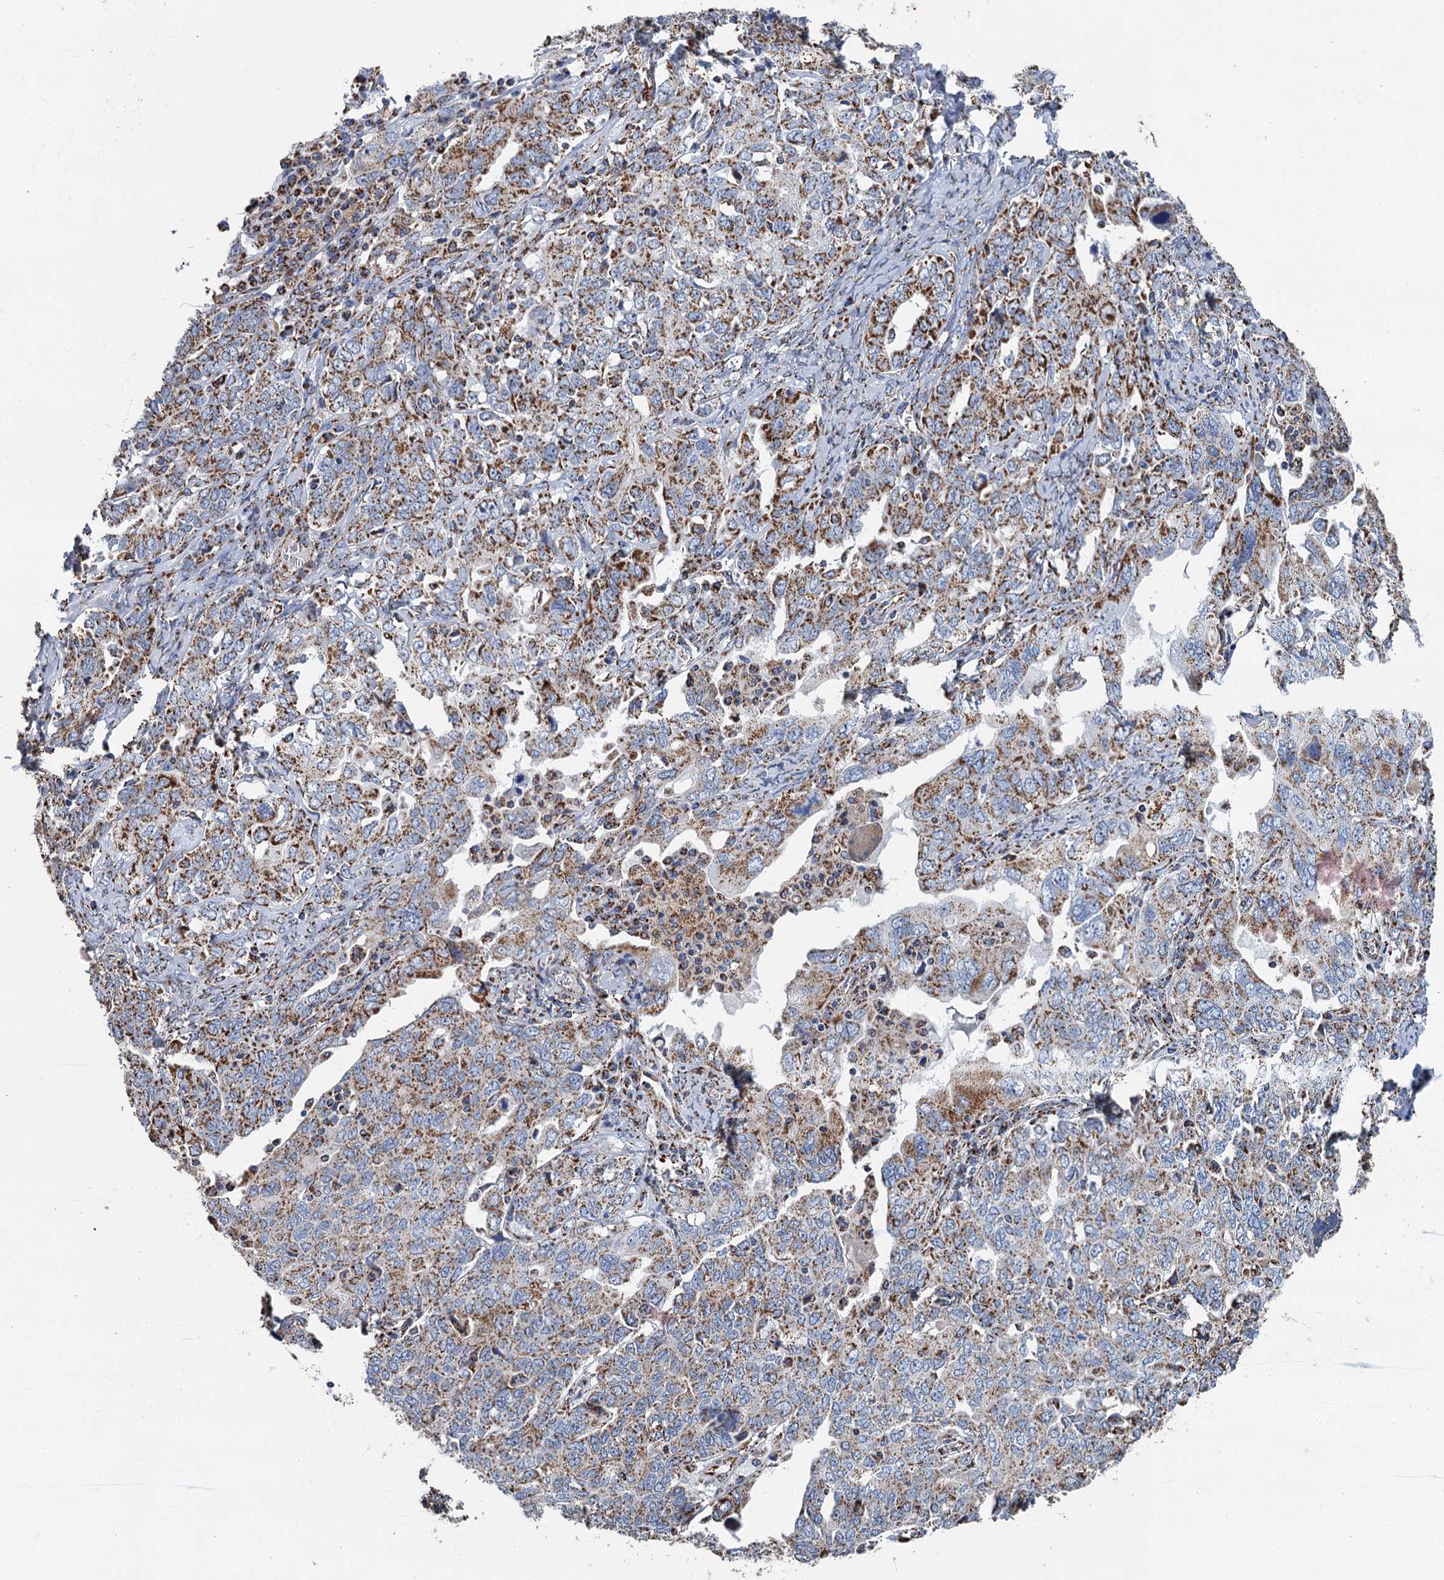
{"staining": {"intensity": "moderate", "quantity": ">75%", "location": "cytoplasmic/membranous"}, "tissue": "ovarian cancer", "cell_type": "Tumor cells", "image_type": "cancer", "snomed": [{"axis": "morphology", "description": "Carcinoma, endometroid"}, {"axis": "topography", "description": "Ovary"}], "caption": "DAB (3,3'-diaminobenzidine) immunohistochemical staining of ovarian endometroid carcinoma reveals moderate cytoplasmic/membranous protein positivity in approximately >75% of tumor cells.", "gene": "IVD", "patient": {"sex": "female", "age": 62}}